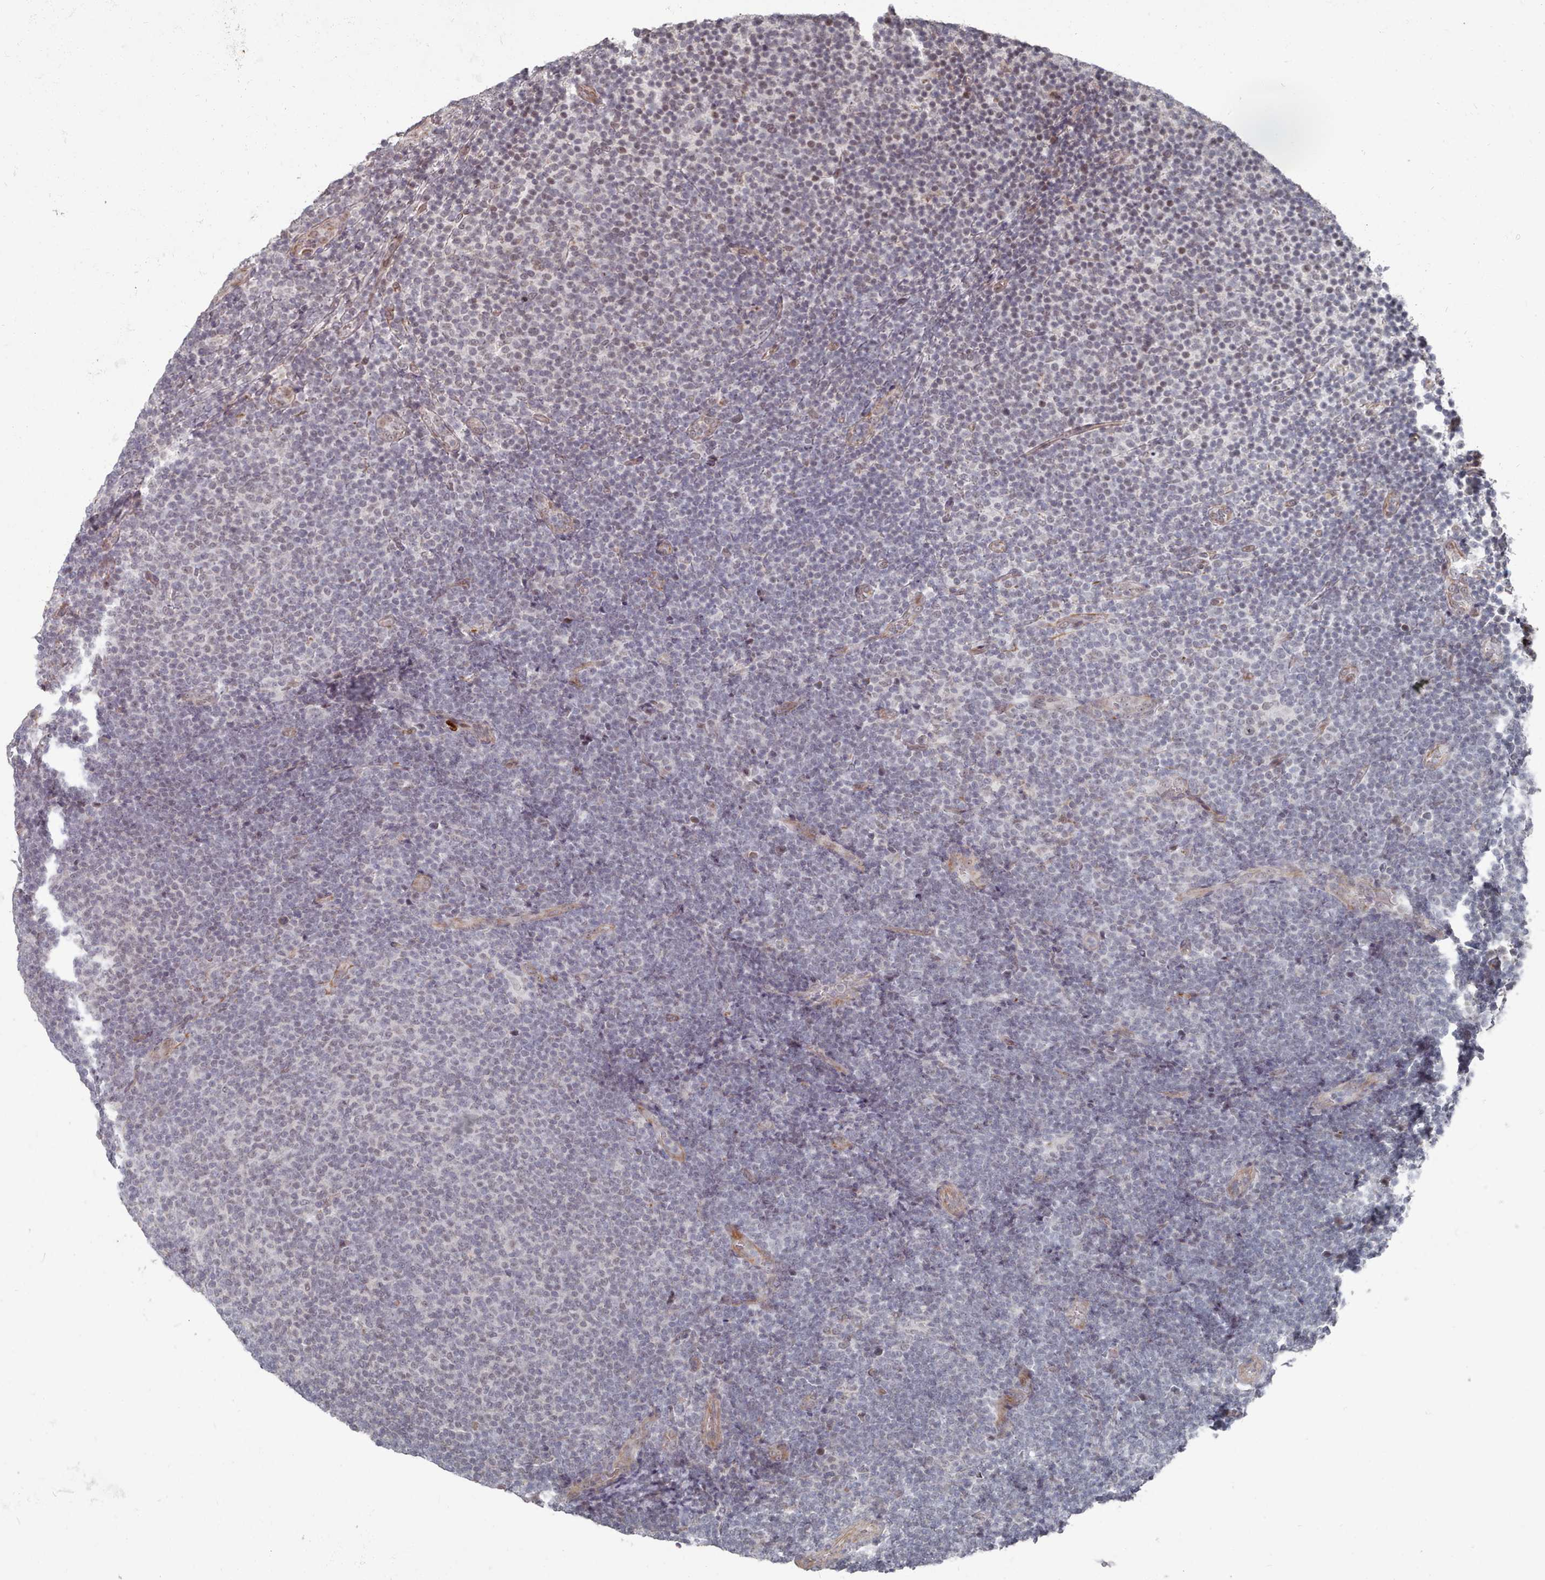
{"staining": {"intensity": "negative", "quantity": "none", "location": "none"}, "tissue": "lymphoma", "cell_type": "Tumor cells", "image_type": "cancer", "snomed": [{"axis": "morphology", "description": "Malignant lymphoma, non-Hodgkin's type, Low grade"}, {"axis": "topography", "description": "Lymph node"}], "caption": "Protein analysis of lymphoma shows no significant staining in tumor cells.", "gene": "CPSF4", "patient": {"sex": "male", "age": 66}}